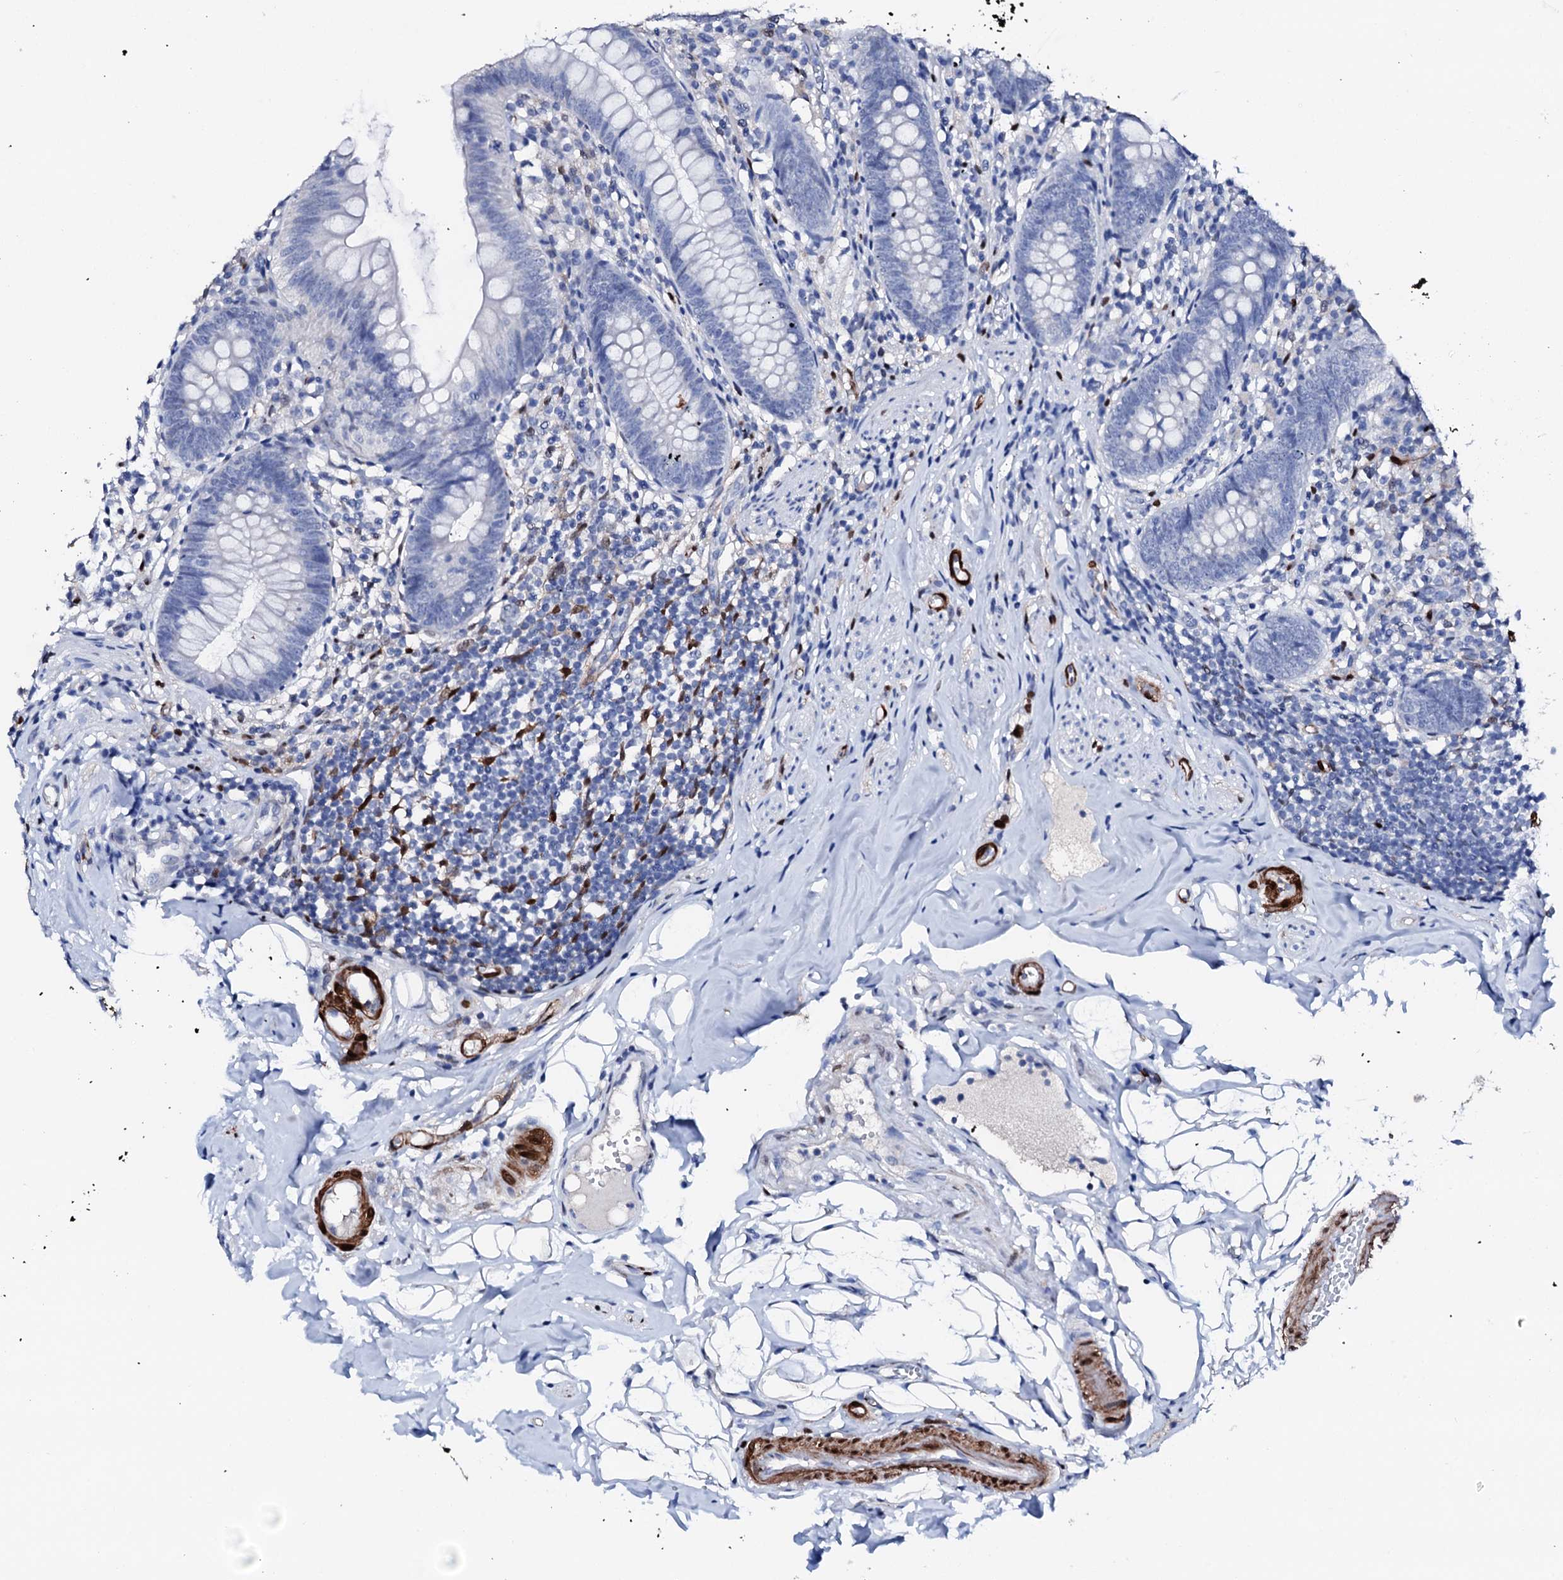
{"staining": {"intensity": "negative", "quantity": "none", "location": "none"}, "tissue": "appendix", "cell_type": "Glandular cells", "image_type": "normal", "snomed": [{"axis": "morphology", "description": "Normal tissue, NOS"}, {"axis": "topography", "description": "Appendix"}], "caption": "Appendix was stained to show a protein in brown. There is no significant expression in glandular cells. The staining is performed using DAB (3,3'-diaminobenzidine) brown chromogen with nuclei counter-stained in using hematoxylin.", "gene": "NRIP2", "patient": {"sex": "female", "age": 62}}